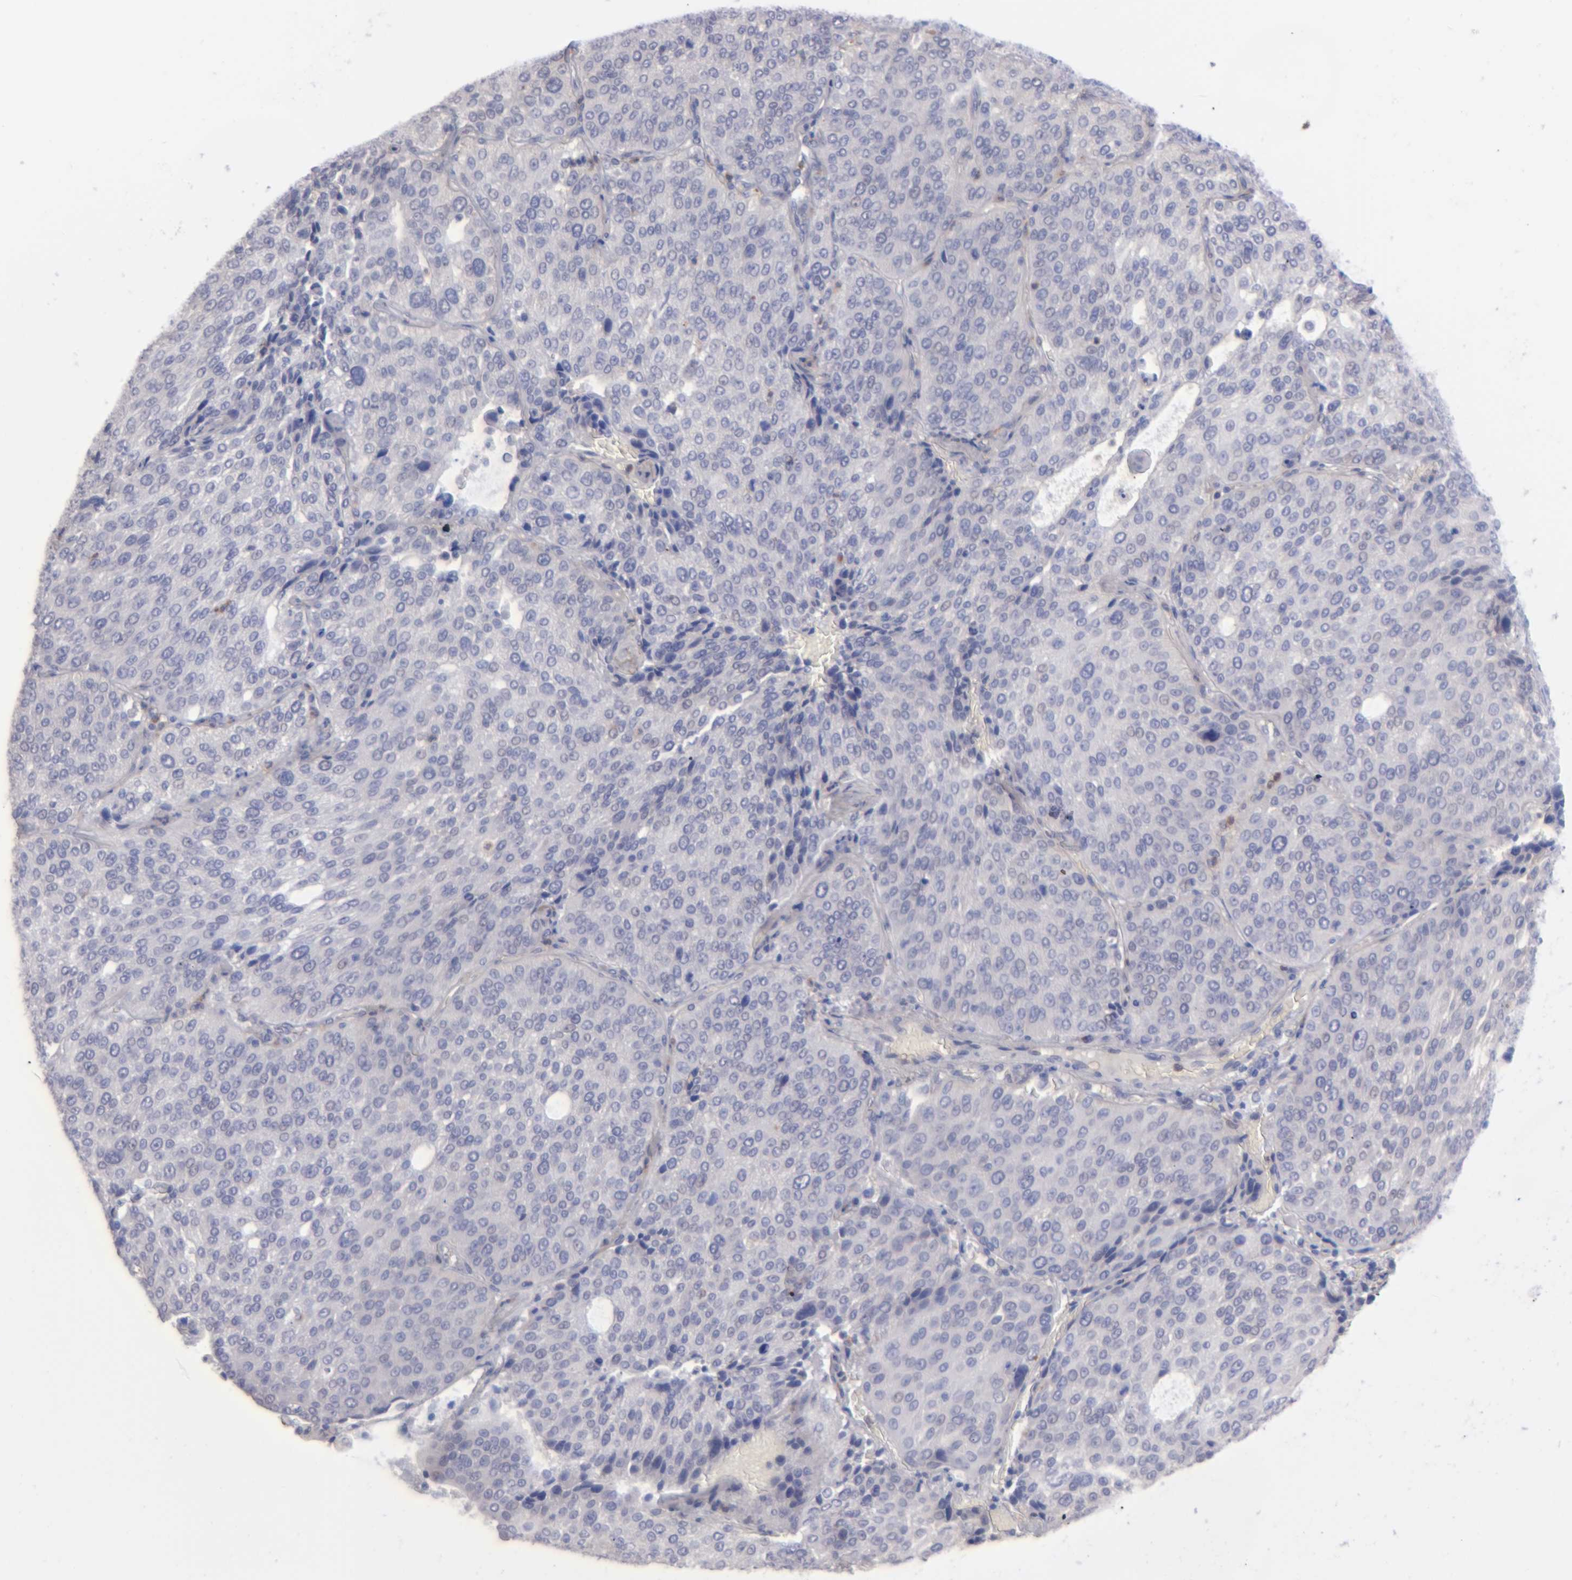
{"staining": {"intensity": "negative", "quantity": "none", "location": "none"}, "tissue": "lung cancer", "cell_type": "Tumor cells", "image_type": "cancer", "snomed": [{"axis": "morphology", "description": "Squamous cell carcinoma, NOS"}, {"axis": "topography", "description": "Lung"}], "caption": "Immunohistochemistry (IHC) photomicrograph of neoplastic tissue: lung squamous cell carcinoma stained with DAB (3,3'-diaminobenzidine) displays no significant protein expression in tumor cells.", "gene": "MGAM", "patient": {"sex": "male", "age": 54}}